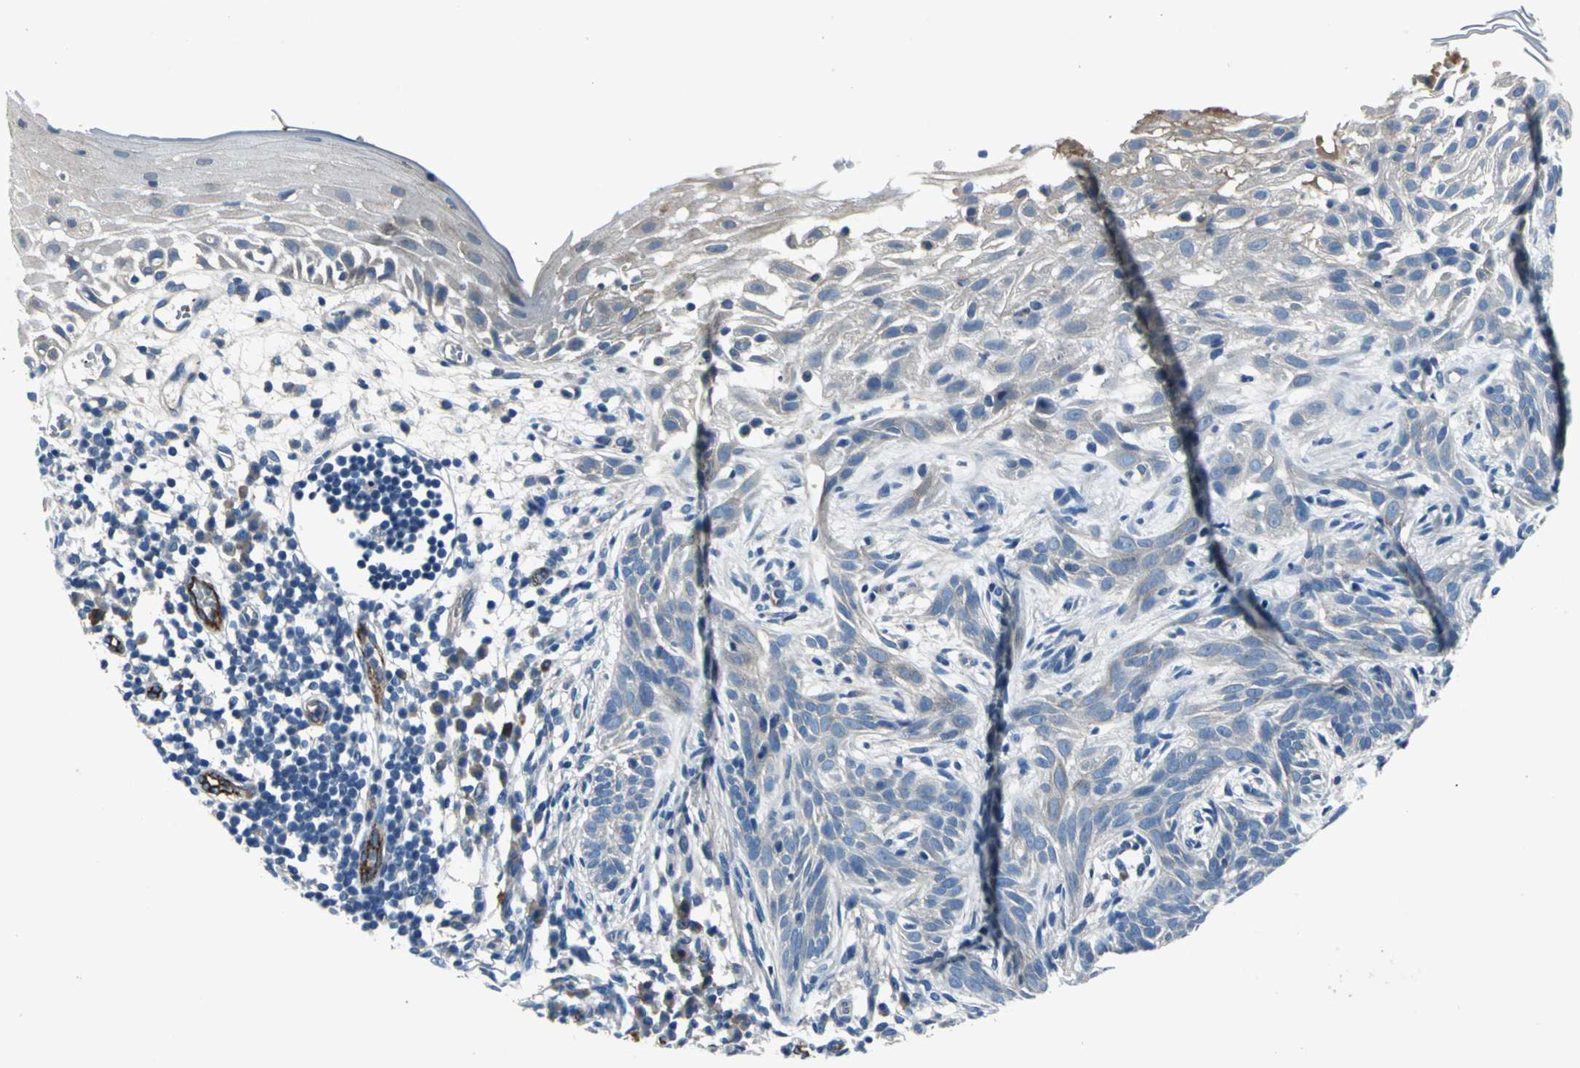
{"staining": {"intensity": "weak", "quantity": "25%-75%", "location": "cytoplasmic/membranous"}, "tissue": "skin cancer", "cell_type": "Tumor cells", "image_type": "cancer", "snomed": [{"axis": "morphology", "description": "Normal tissue, NOS"}, {"axis": "morphology", "description": "Basal cell carcinoma"}, {"axis": "topography", "description": "Skin"}], "caption": "IHC staining of skin basal cell carcinoma, which shows low levels of weak cytoplasmic/membranous staining in approximately 25%-75% of tumor cells indicating weak cytoplasmic/membranous protein staining. The staining was performed using DAB (brown) for protein detection and nuclei were counterstained in hematoxylin (blue).", "gene": "SELP", "patient": {"sex": "female", "age": 69}}